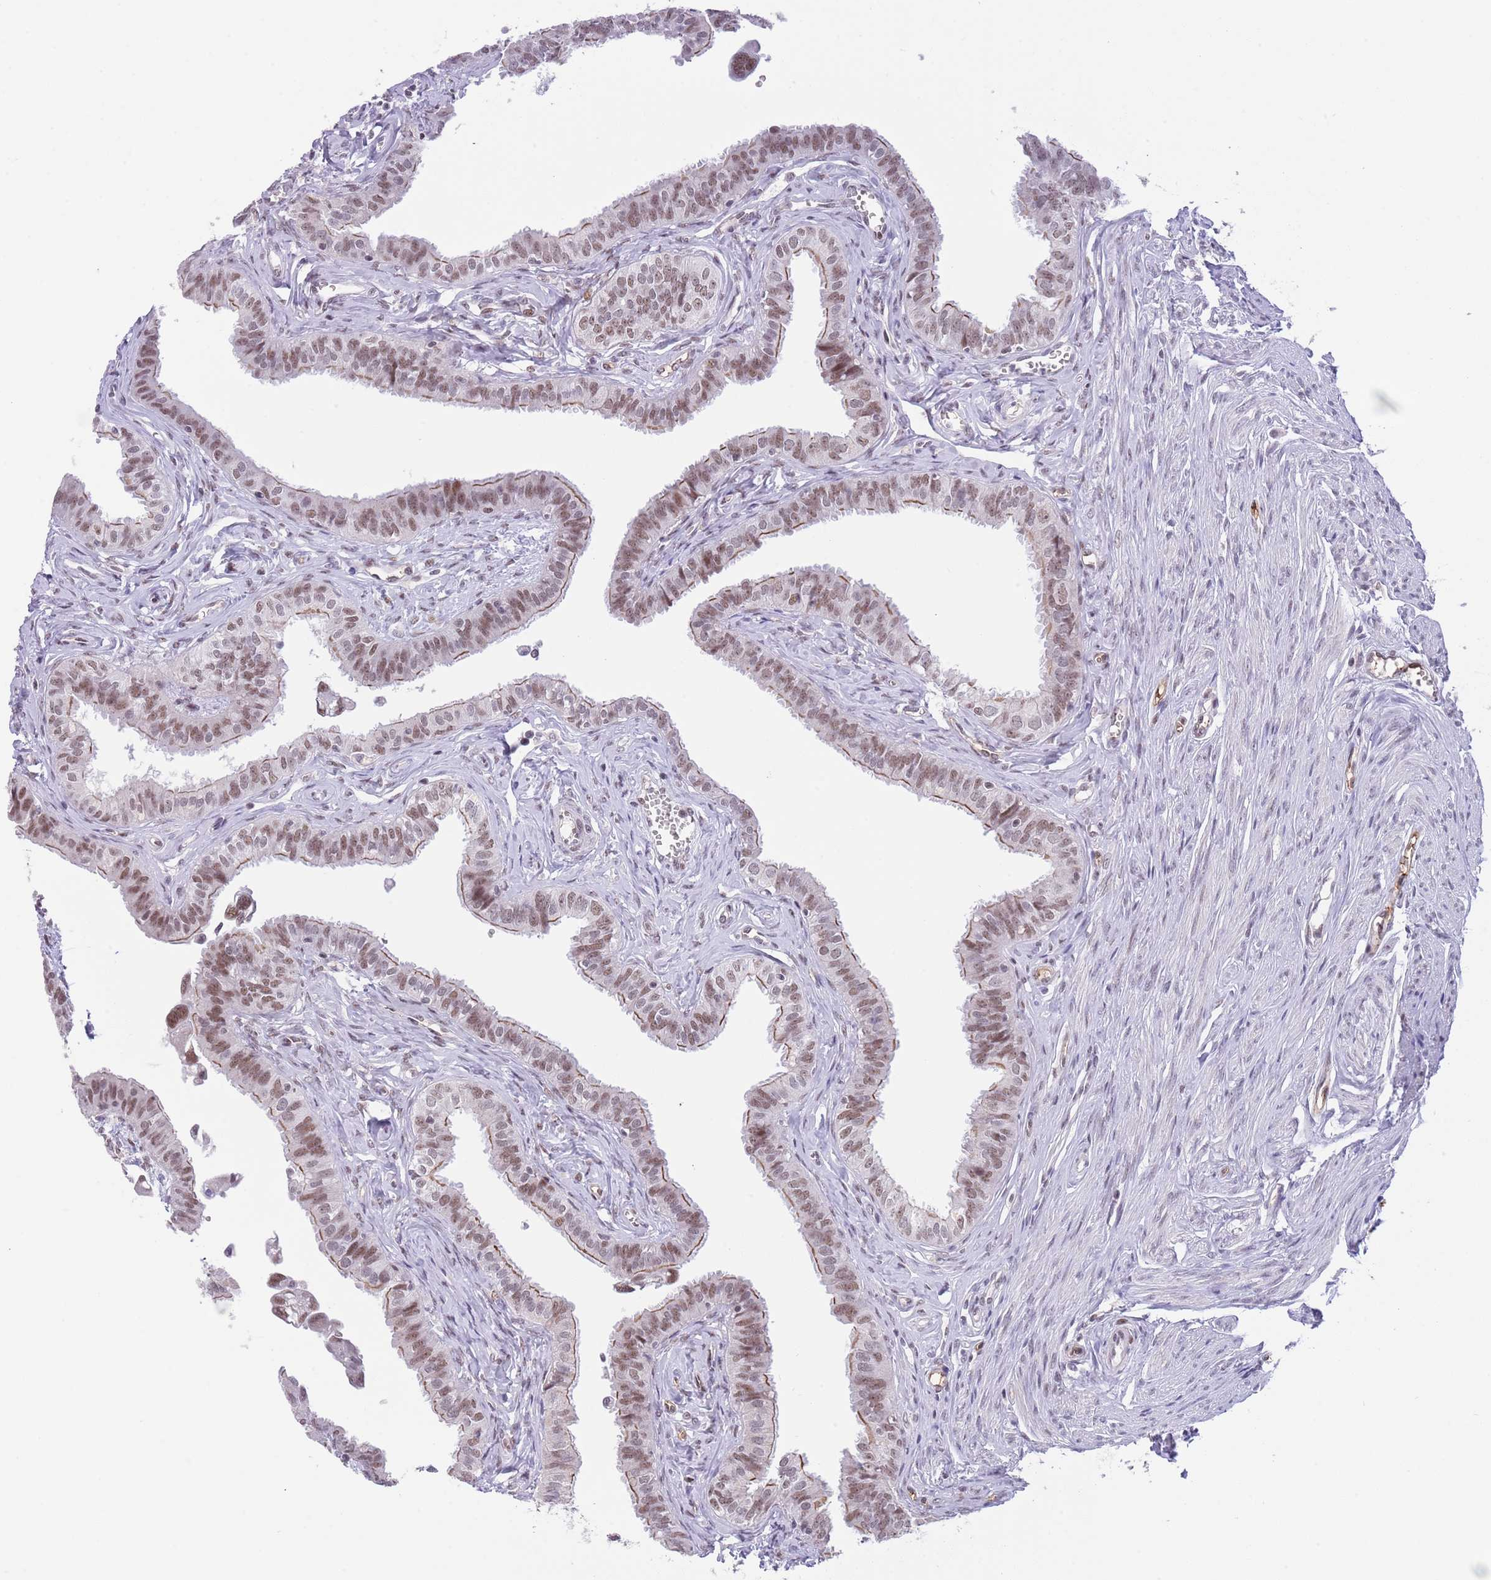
{"staining": {"intensity": "moderate", "quantity": ">75%", "location": "cytoplasmic/membranous,nuclear"}, "tissue": "fallopian tube", "cell_type": "Glandular cells", "image_type": "normal", "snomed": [{"axis": "morphology", "description": "Normal tissue, NOS"}, {"axis": "morphology", "description": "Carcinoma, NOS"}, {"axis": "topography", "description": "Fallopian tube"}, {"axis": "topography", "description": "Ovary"}], "caption": "A high-resolution photomicrograph shows immunohistochemistry staining of normal fallopian tube, which demonstrates moderate cytoplasmic/membranous,nuclear expression in about >75% of glandular cells.", "gene": "RFX1", "patient": {"sex": "female", "age": 59}}